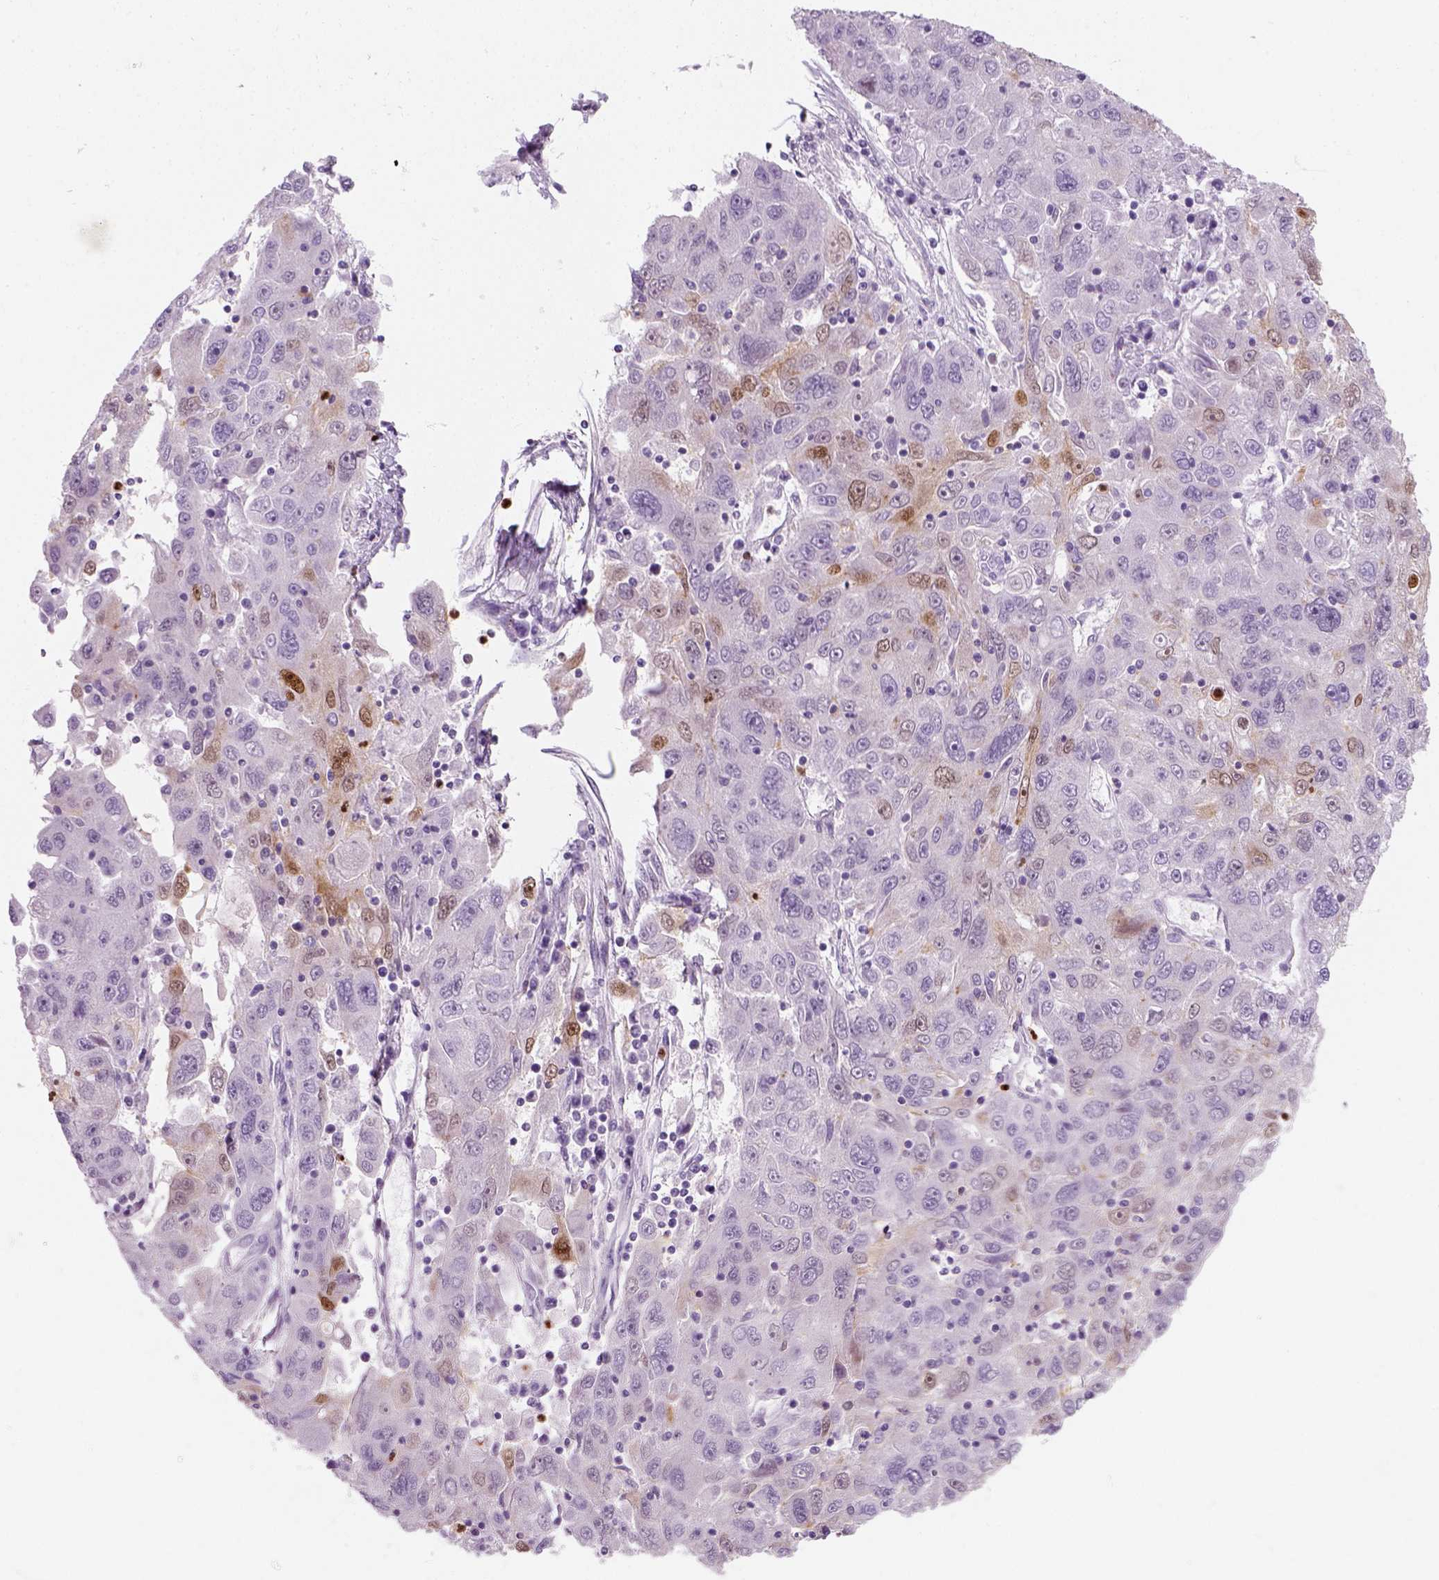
{"staining": {"intensity": "negative", "quantity": "none", "location": "none"}, "tissue": "stomach cancer", "cell_type": "Tumor cells", "image_type": "cancer", "snomed": [{"axis": "morphology", "description": "Adenocarcinoma, NOS"}, {"axis": "topography", "description": "Stomach"}], "caption": "Adenocarcinoma (stomach) was stained to show a protein in brown. There is no significant staining in tumor cells.", "gene": "IL4", "patient": {"sex": "male", "age": 56}}